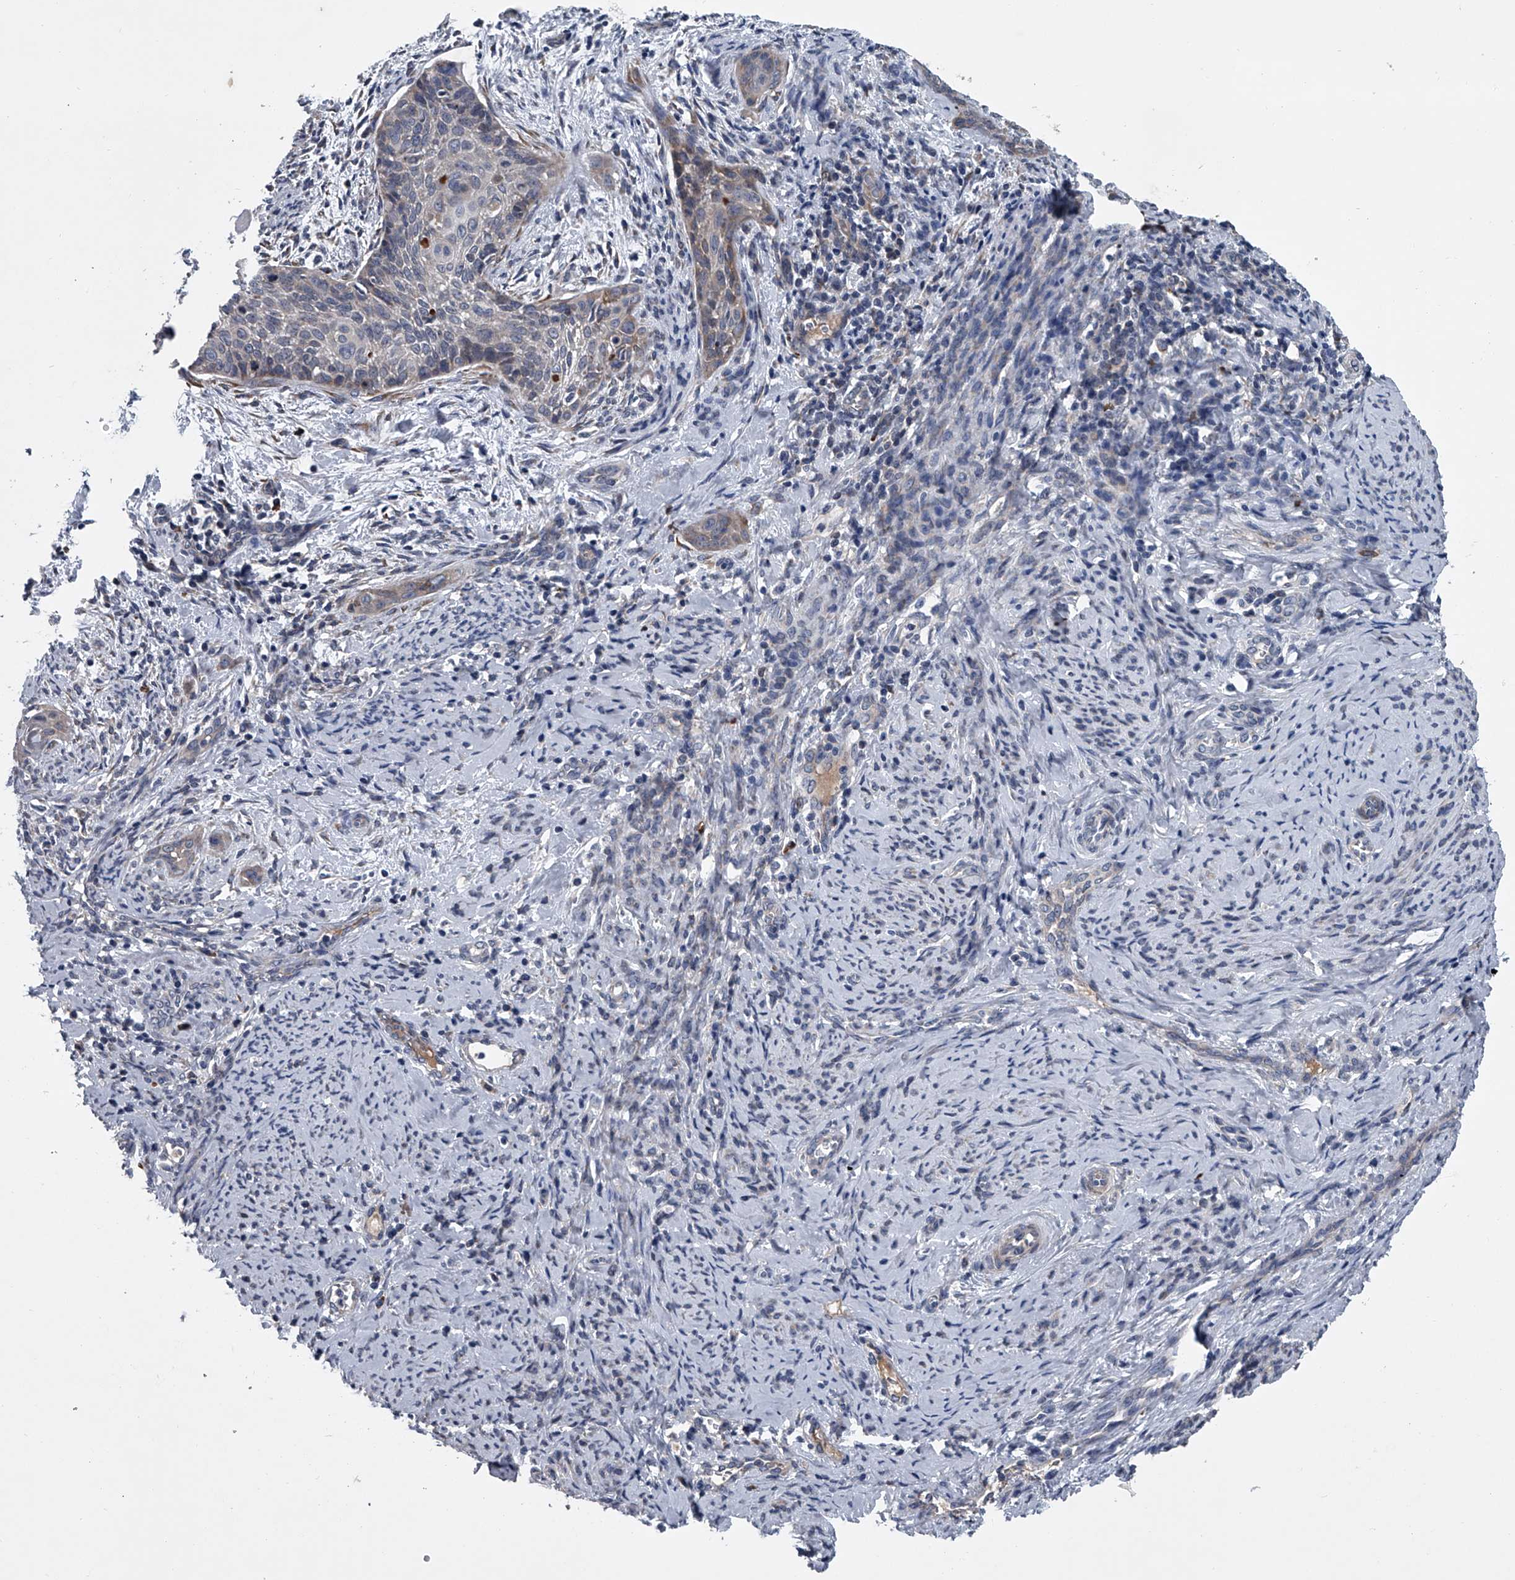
{"staining": {"intensity": "weak", "quantity": "<25%", "location": "cytoplasmic/membranous"}, "tissue": "cervical cancer", "cell_type": "Tumor cells", "image_type": "cancer", "snomed": [{"axis": "morphology", "description": "Squamous cell carcinoma, NOS"}, {"axis": "topography", "description": "Cervix"}], "caption": "DAB (3,3'-diaminobenzidine) immunohistochemical staining of human cervical cancer (squamous cell carcinoma) shows no significant staining in tumor cells.", "gene": "ABCG1", "patient": {"sex": "female", "age": 33}}